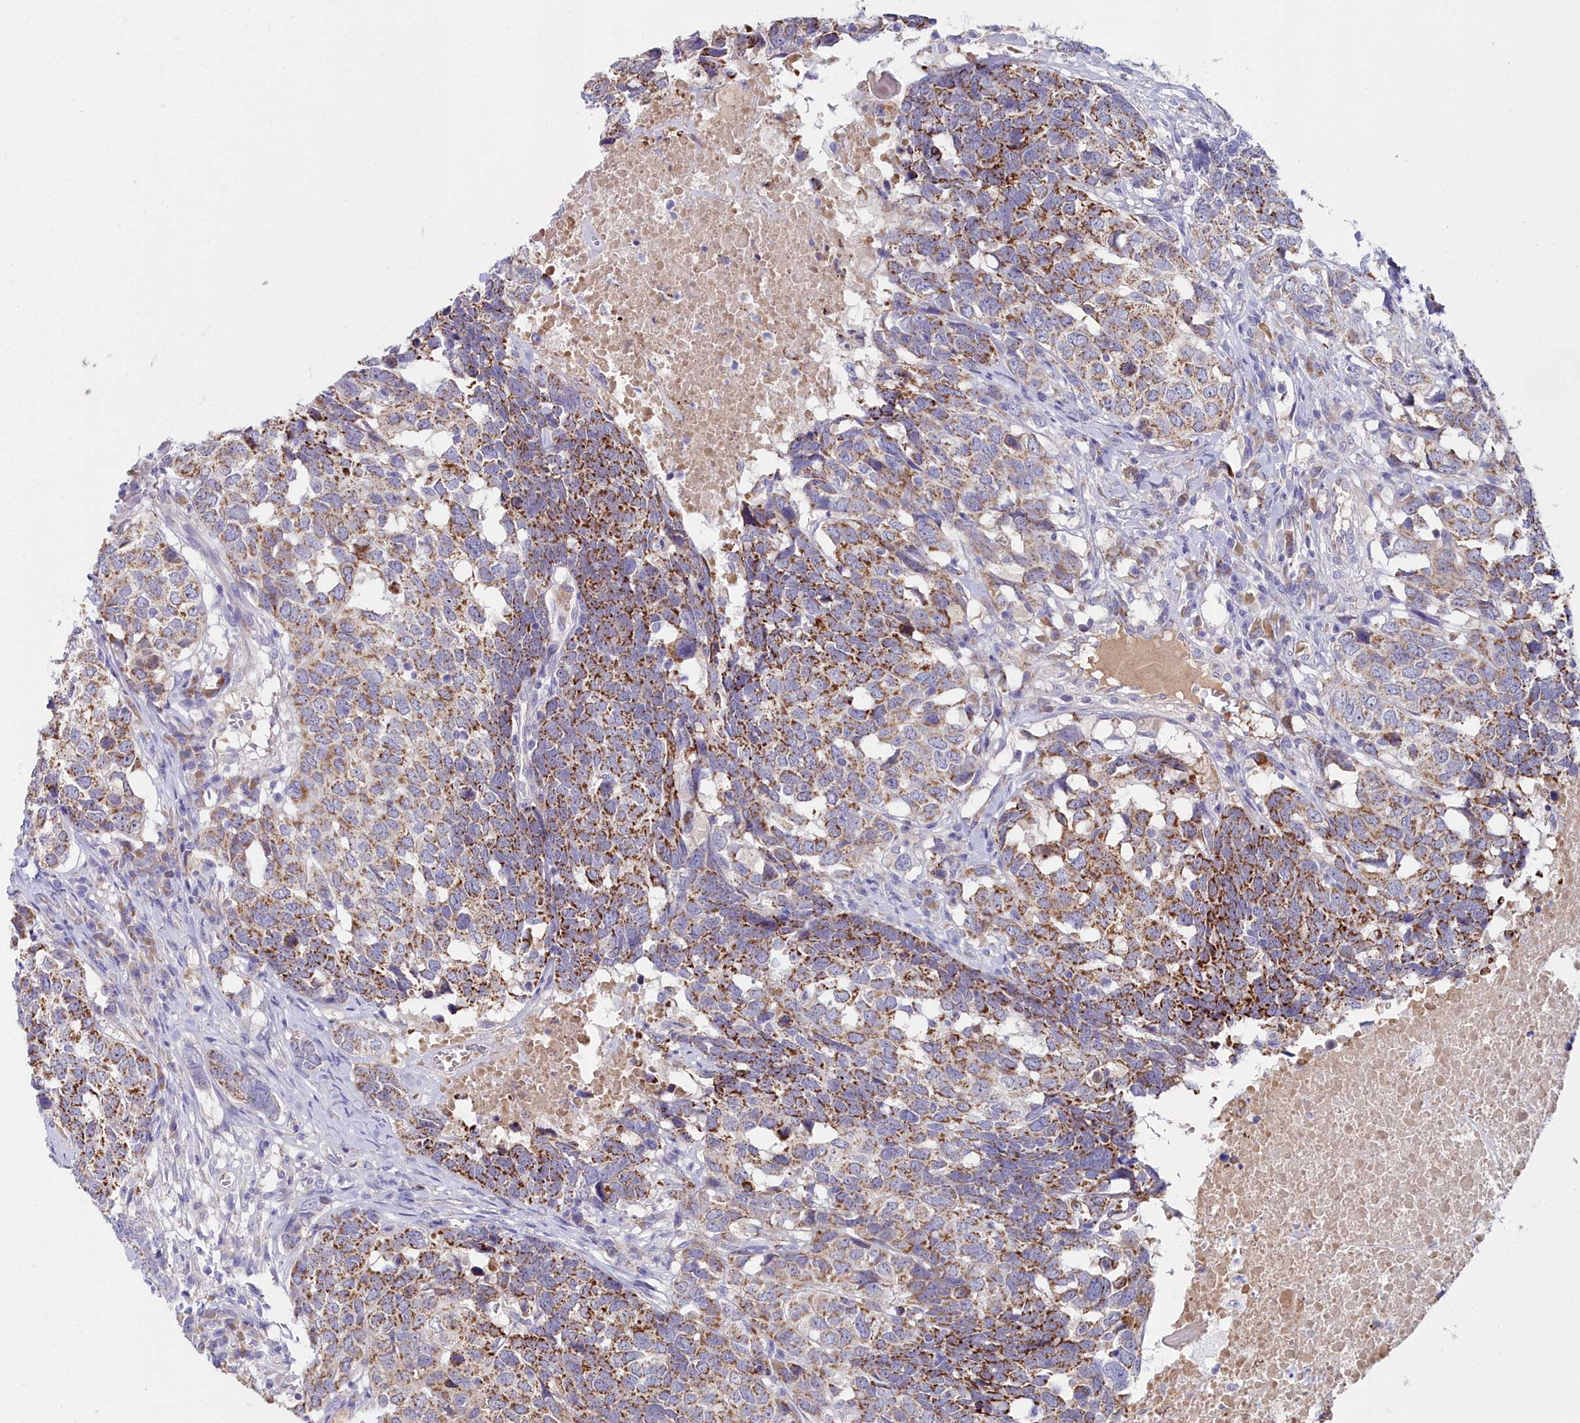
{"staining": {"intensity": "moderate", "quantity": ">75%", "location": "cytoplasmic/membranous"}, "tissue": "head and neck cancer", "cell_type": "Tumor cells", "image_type": "cancer", "snomed": [{"axis": "morphology", "description": "Squamous cell carcinoma, NOS"}, {"axis": "topography", "description": "Head-Neck"}], "caption": "Protein expression analysis of head and neck cancer reveals moderate cytoplasmic/membranous positivity in about >75% of tumor cells. (IHC, brightfield microscopy, high magnification).", "gene": "SLC49A3", "patient": {"sex": "male", "age": 66}}